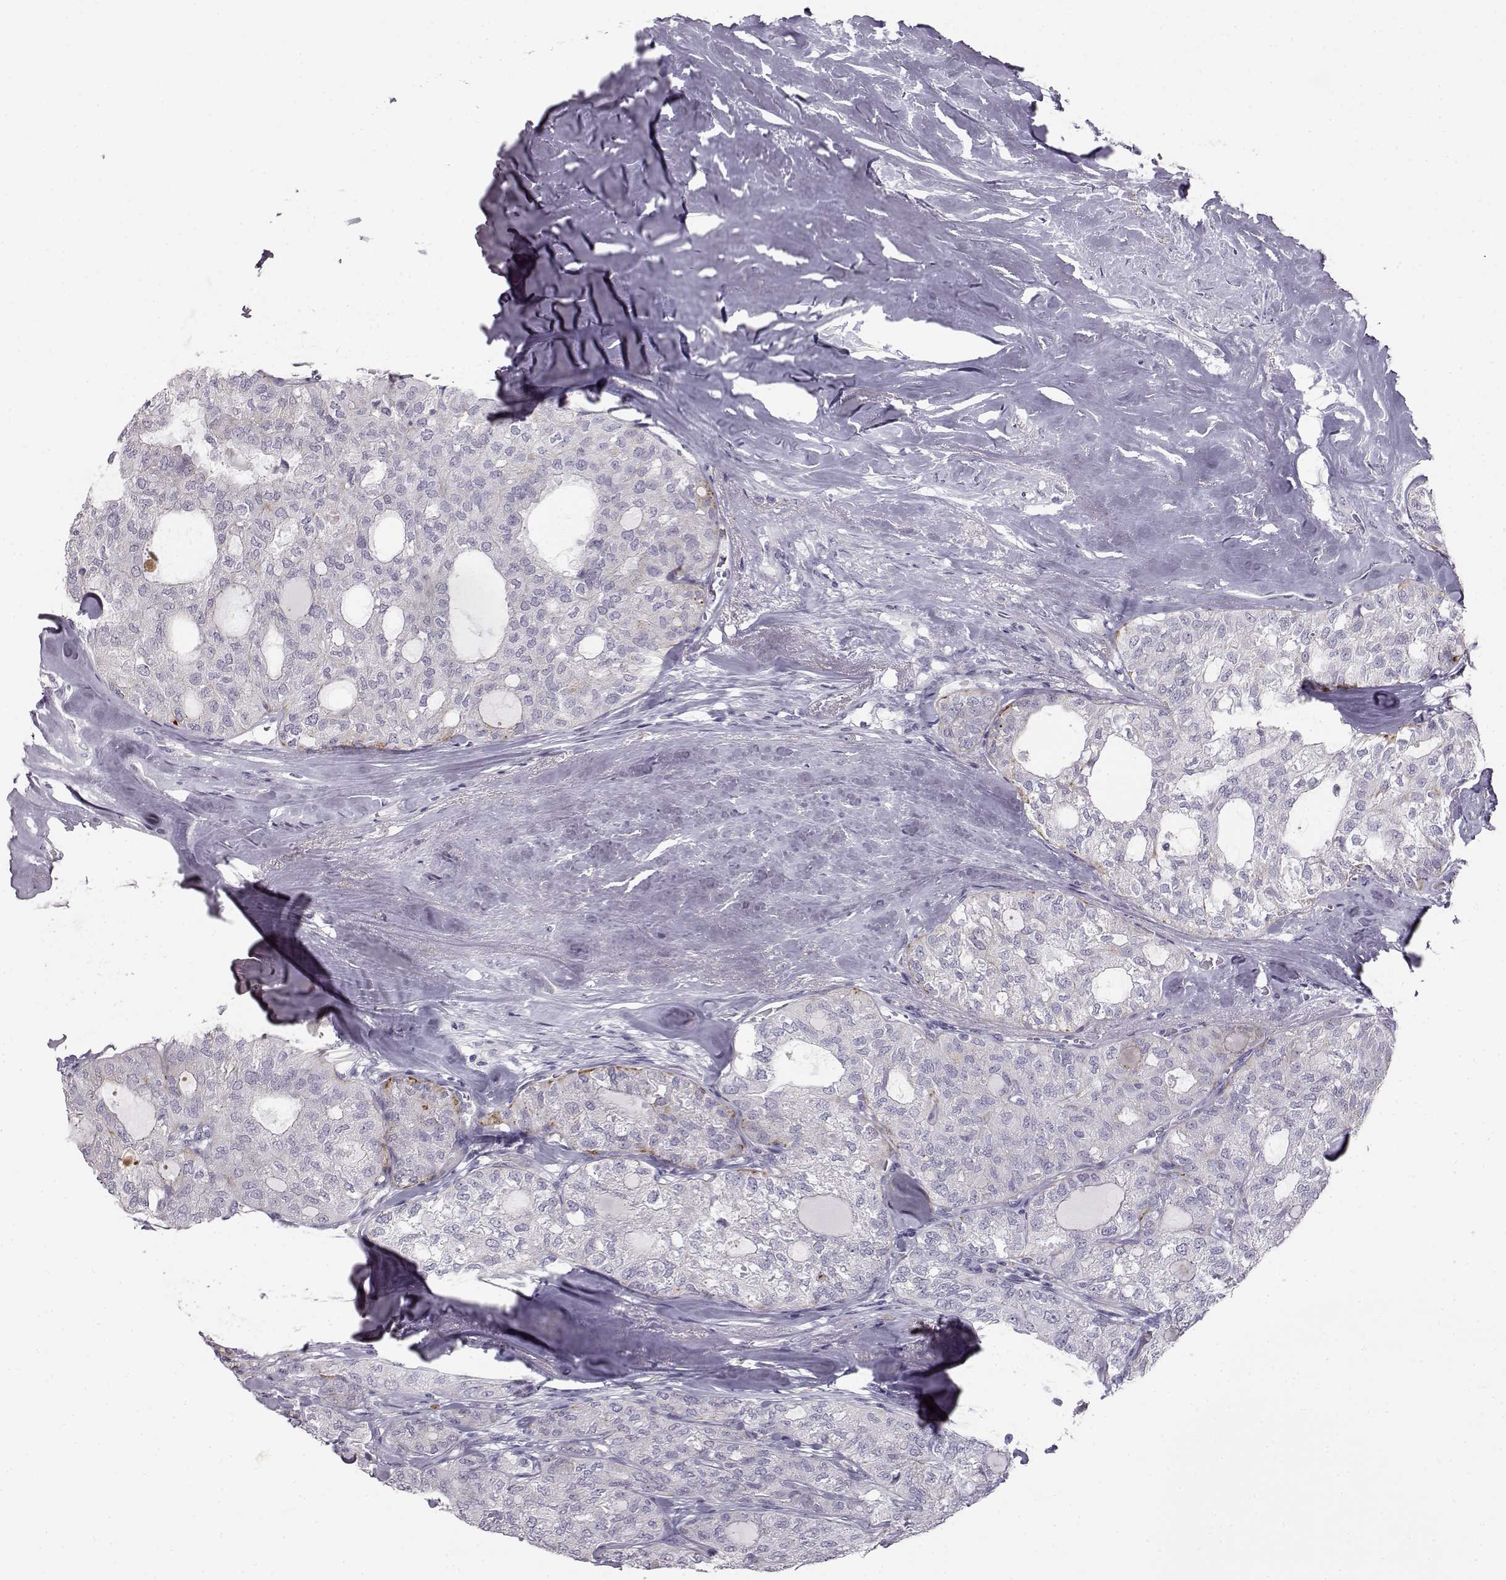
{"staining": {"intensity": "negative", "quantity": "none", "location": "none"}, "tissue": "thyroid cancer", "cell_type": "Tumor cells", "image_type": "cancer", "snomed": [{"axis": "morphology", "description": "Follicular adenoma carcinoma, NOS"}, {"axis": "topography", "description": "Thyroid gland"}], "caption": "Follicular adenoma carcinoma (thyroid) was stained to show a protein in brown. There is no significant staining in tumor cells.", "gene": "MYCBPAP", "patient": {"sex": "male", "age": 75}}